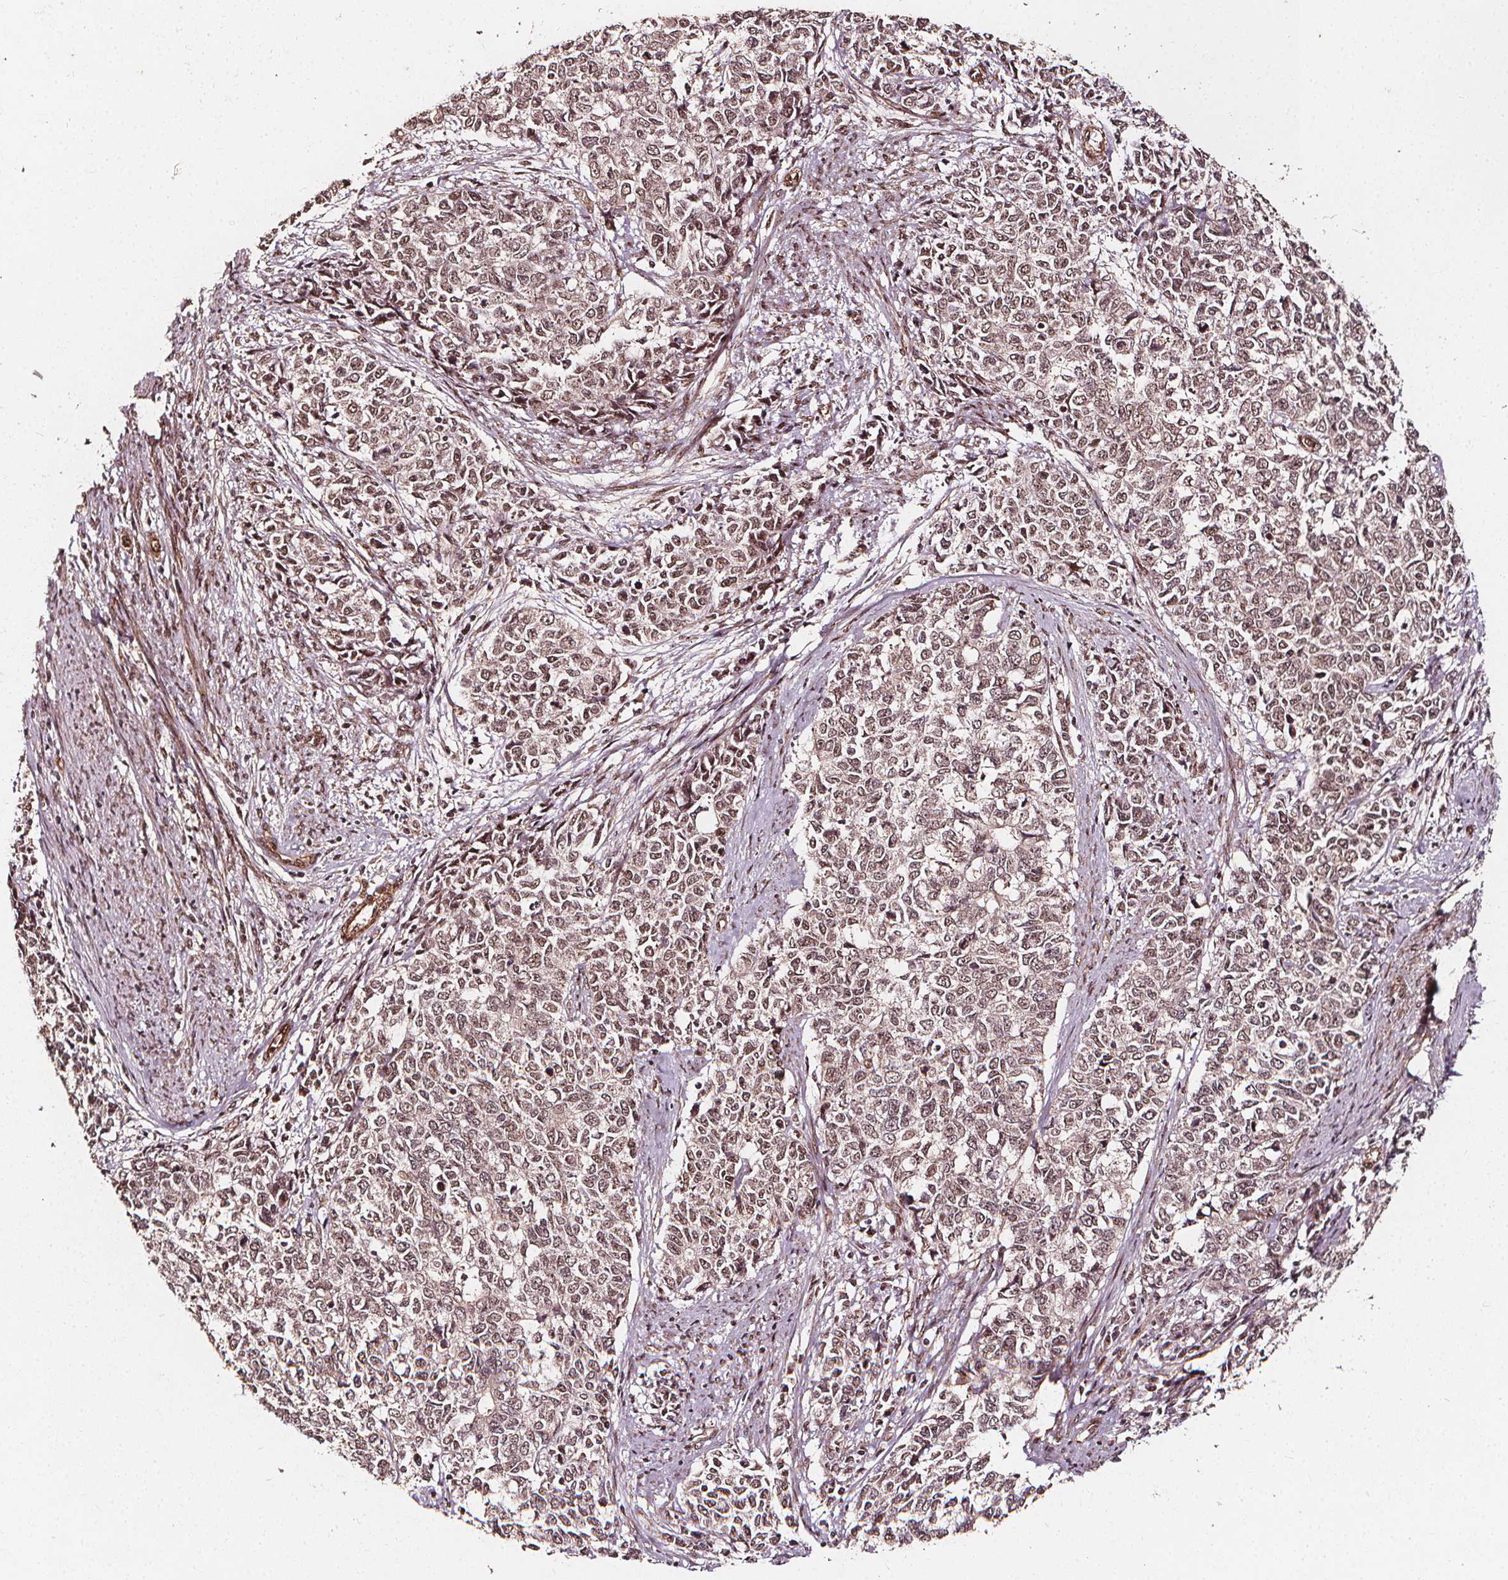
{"staining": {"intensity": "moderate", "quantity": ">75%", "location": "nuclear"}, "tissue": "cervical cancer", "cell_type": "Tumor cells", "image_type": "cancer", "snomed": [{"axis": "morphology", "description": "Adenocarcinoma, NOS"}, {"axis": "topography", "description": "Cervix"}], "caption": "DAB immunohistochemical staining of human adenocarcinoma (cervical) demonstrates moderate nuclear protein staining in approximately >75% of tumor cells.", "gene": "EXOSC9", "patient": {"sex": "female", "age": 63}}